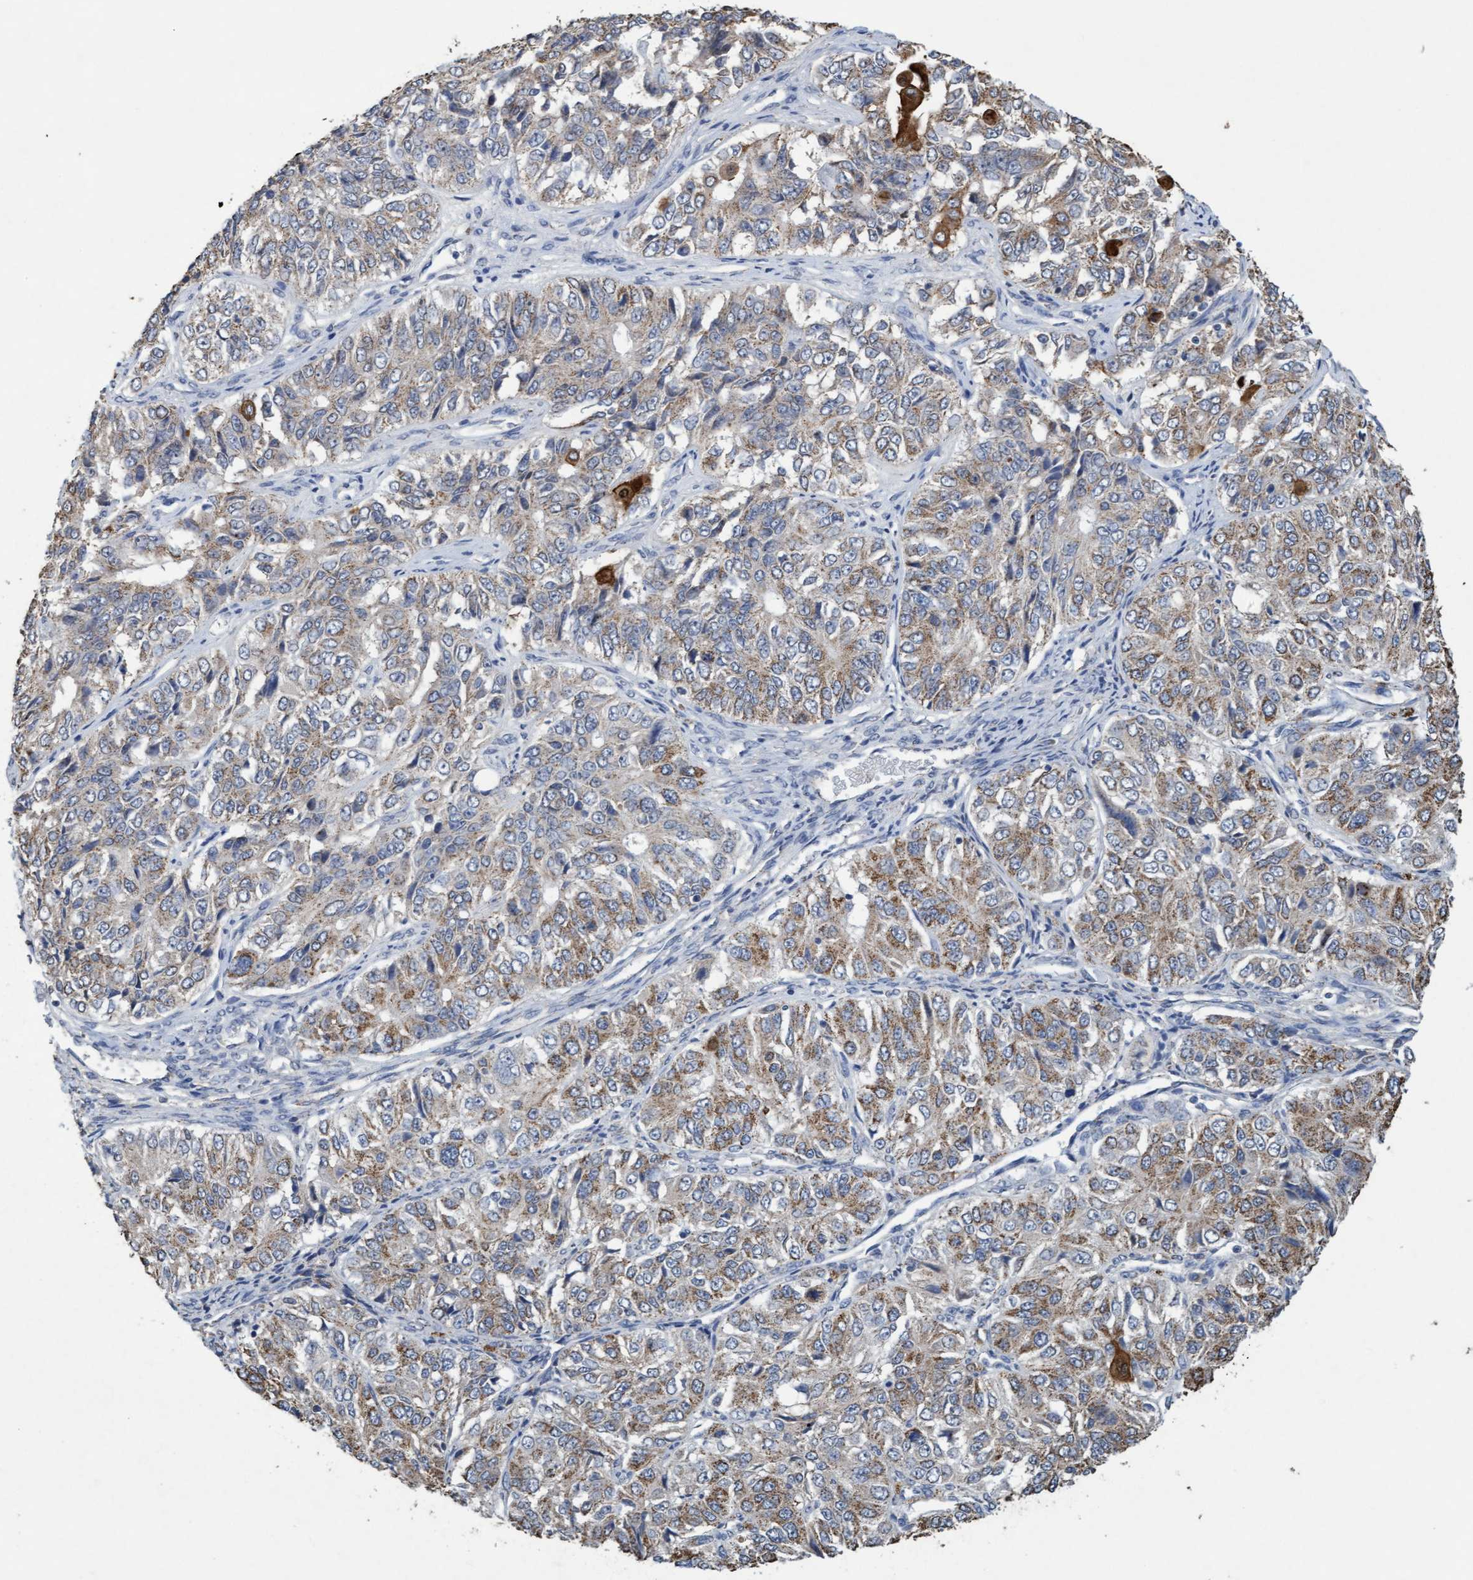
{"staining": {"intensity": "moderate", "quantity": "<25%", "location": "cytoplasmic/membranous"}, "tissue": "ovarian cancer", "cell_type": "Tumor cells", "image_type": "cancer", "snomed": [{"axis": "morphology", "description": "Carcinoma, endometroid"}, {"axis": "topography", "description": "Ovary"}], "caption": "Protein staining of ovarian cancer tissue displays moderate cytoplasmic/membranous expression in approximately <25% of tumor cells.", "gene": "VSIG8", "patient": {"sex": "female", "age": 51}}